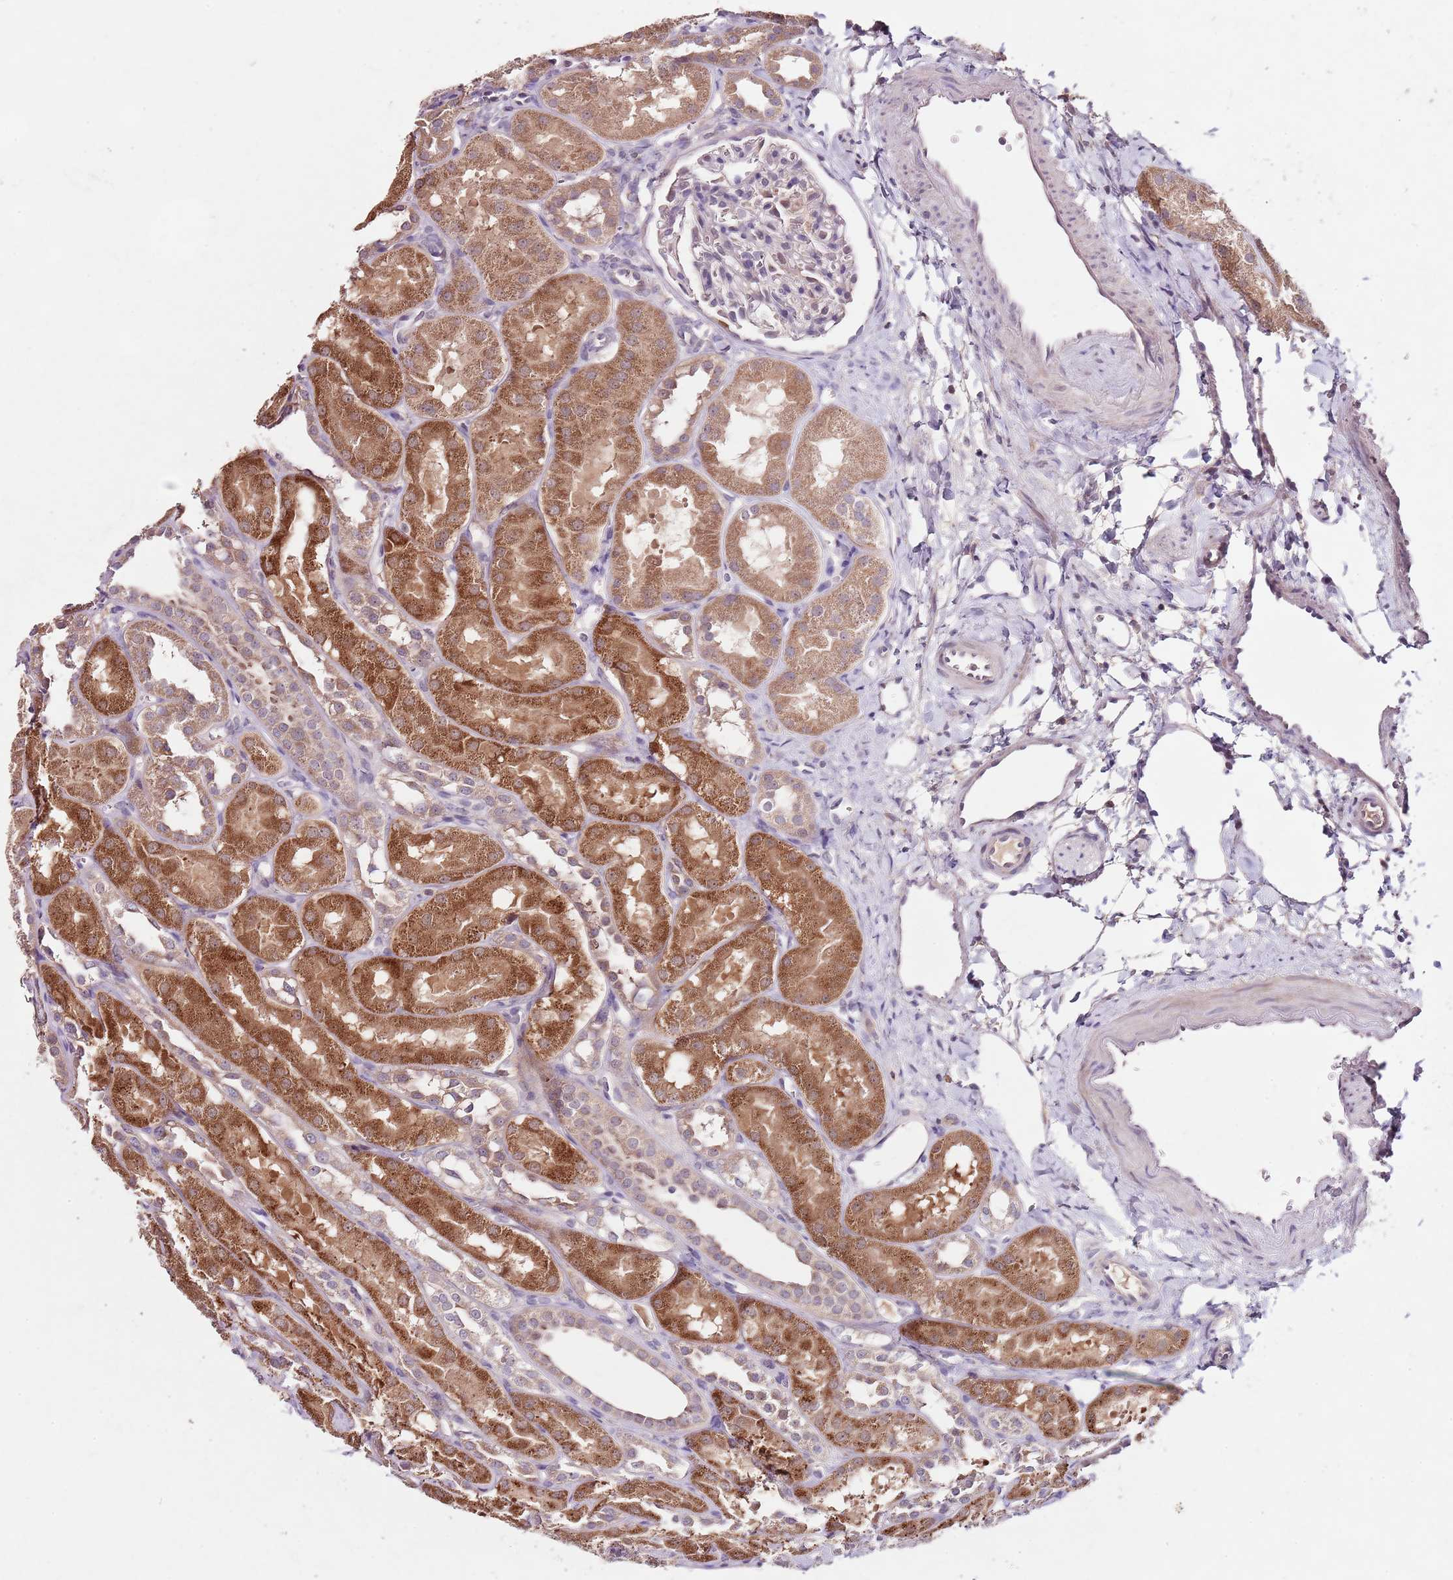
{"staining": {"intensity": "negative", "quantity": "none", "location": "none"}, "tissue": "kidney", "cell_type": "Cells in glomeruli", "image_type": "normal", "snomed": [{"axis": "morphology", "description": "Normal tissue, NOS"}, {"axis": "topography", "description": "Kidney"}, {"axis": "topography", "description": "Urinary bladder"}], "caption": "This is a image of immunohistochemistry (IHC) staining of normal kidney, which shows no expression in cells in glomeruli.", "gene": "NRDE2", "patient": {"sex": "male", "age": 16}}